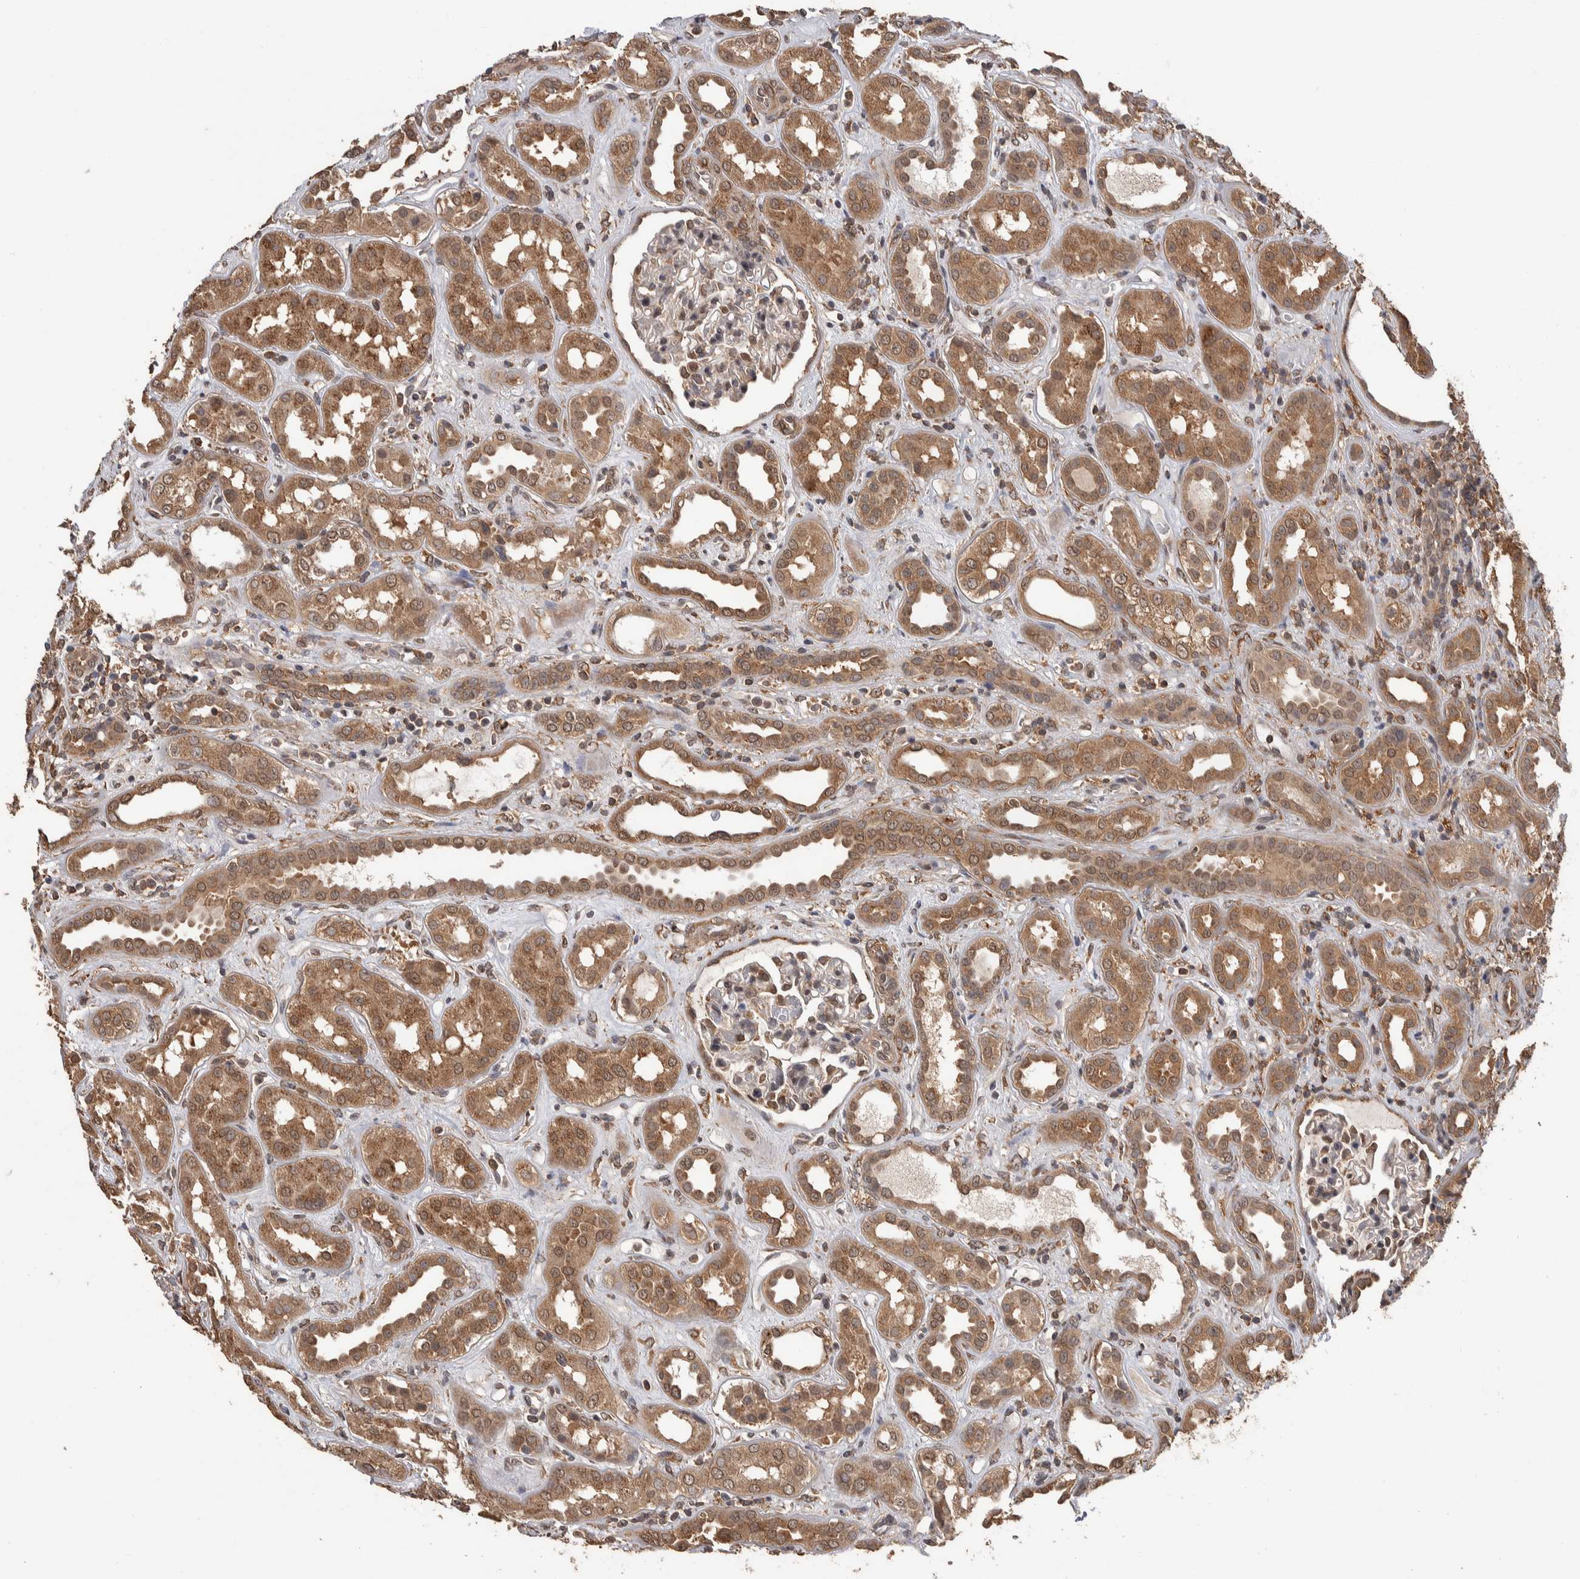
{"staining": {"intensity": "moderate", "quantity": "25%-75%", "location": "nuclear"}, "tissue": "kidney", "cell_type": "Cells in glomeruli", "image_type": "normal", "snomed": [{"axis": "morphology", "description": "Normal tissue, NOS"}, {"axis": "topography", "description": "Kidney"}], "caption": "Normal kidney was stained to show a protein in brown. There is medium levels of moderate nuclear expression in approximately 25%-75% of cells in glomeruli. The protein of interest is shown in brown color, while the nuclei are stained blue.", "gene": "DVL2", "patient": {"sex": "male", "age": 59}}